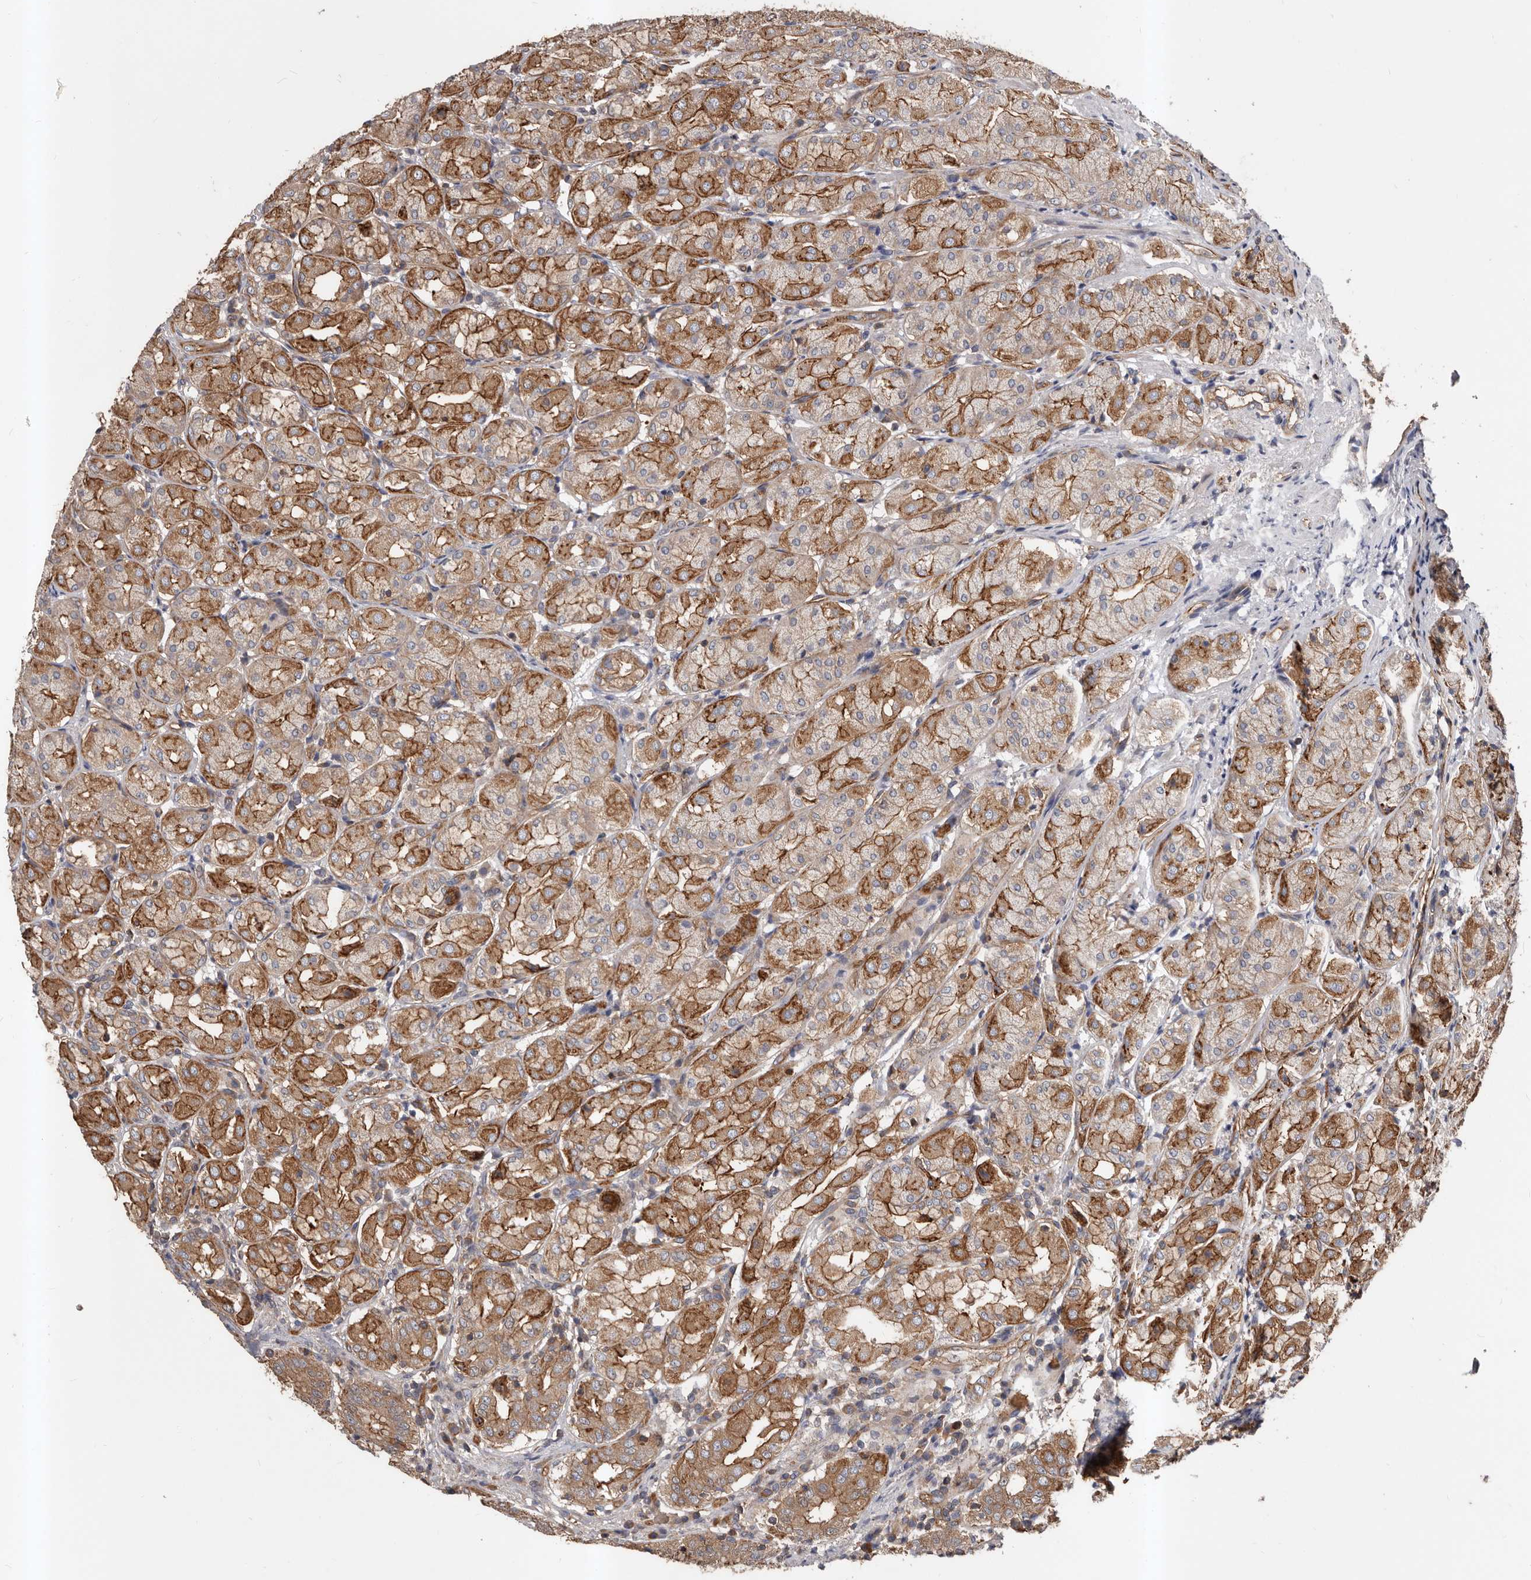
{"staining": {"intensity": "moderate", "quantity": ">75%", "location": "cytoplasmic/membranous"}, "tissue": "stomach", "cell_type": "Glandular cells", "image_type": "normal", "snomed": [{"axis": "morphology", "description": "Normal tissue, NOS"}, {"axis": "topography", "description": "Stomach"}, {"axis": "topography", "description": "Stomach, lower"}], "caption": "Protein expression analysis of benign stomach displays moderate cytoplasmic/membranous expression in about >75% of glandular cells. (Brightfield microscopy of DAB IHC at high magnification).", "gene": "PNRC2", "patient": {"sex": "female", "age": 56}}